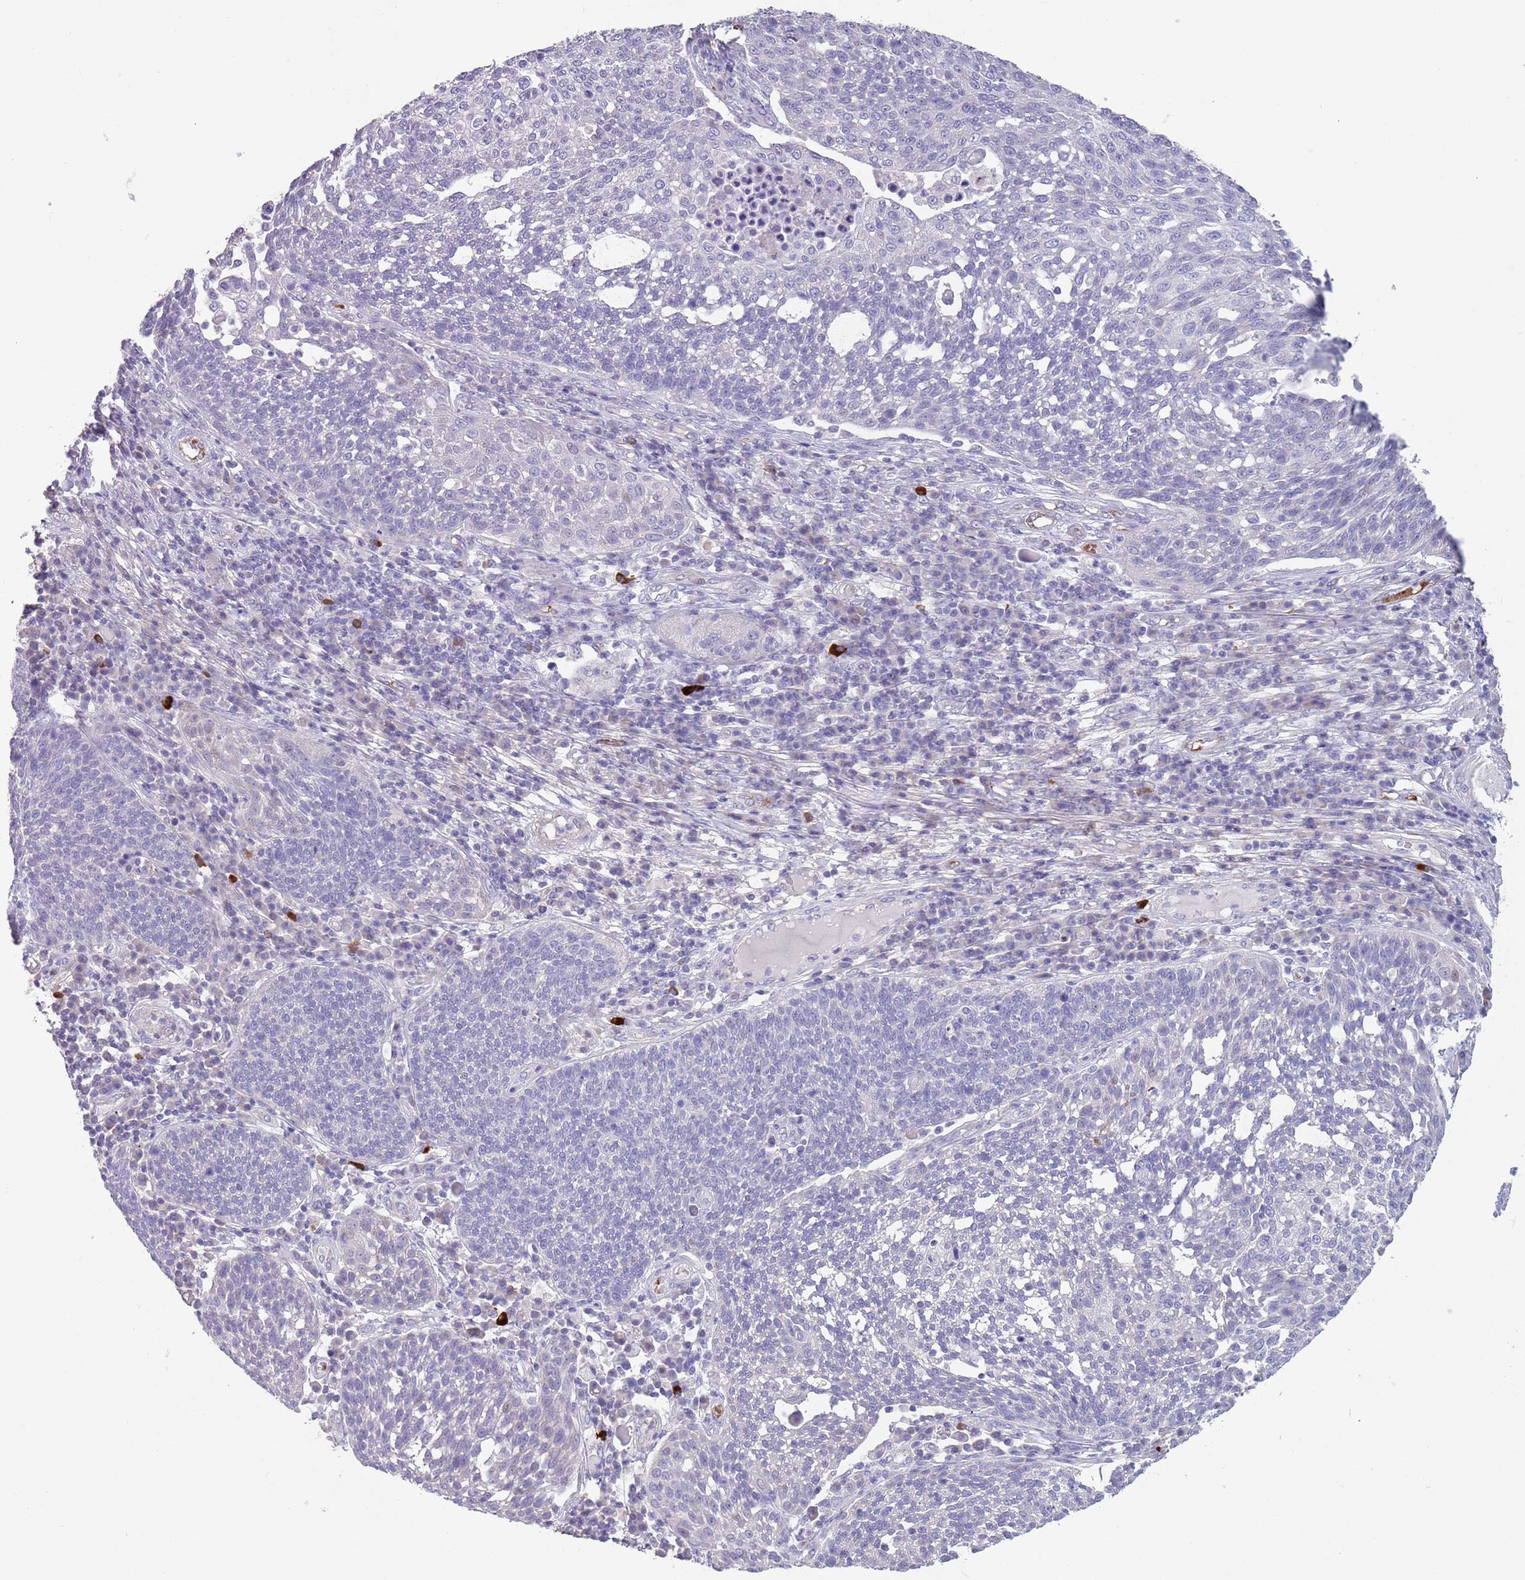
{"staining": {"intensity": "negative", "quantity": "none", "location": "none"}, "tissue": "cervical cancer", "cell_type": "Tumor cells", "image_type": "cancer", "snomed": [{"axis": "morphology", "description": "Squamous cell carcinoma, NOS"}, {"axis": "topography", "description": "Cervix"}], "caption": "DAB (3,3'-diaminobenzidine) immunohistochemical staining of human squamous cell carcinoma (cervical) shows no significant staining in tumor cells.", "gene": "ZNF14", "patient": {"sex": "female", "age": 34}}